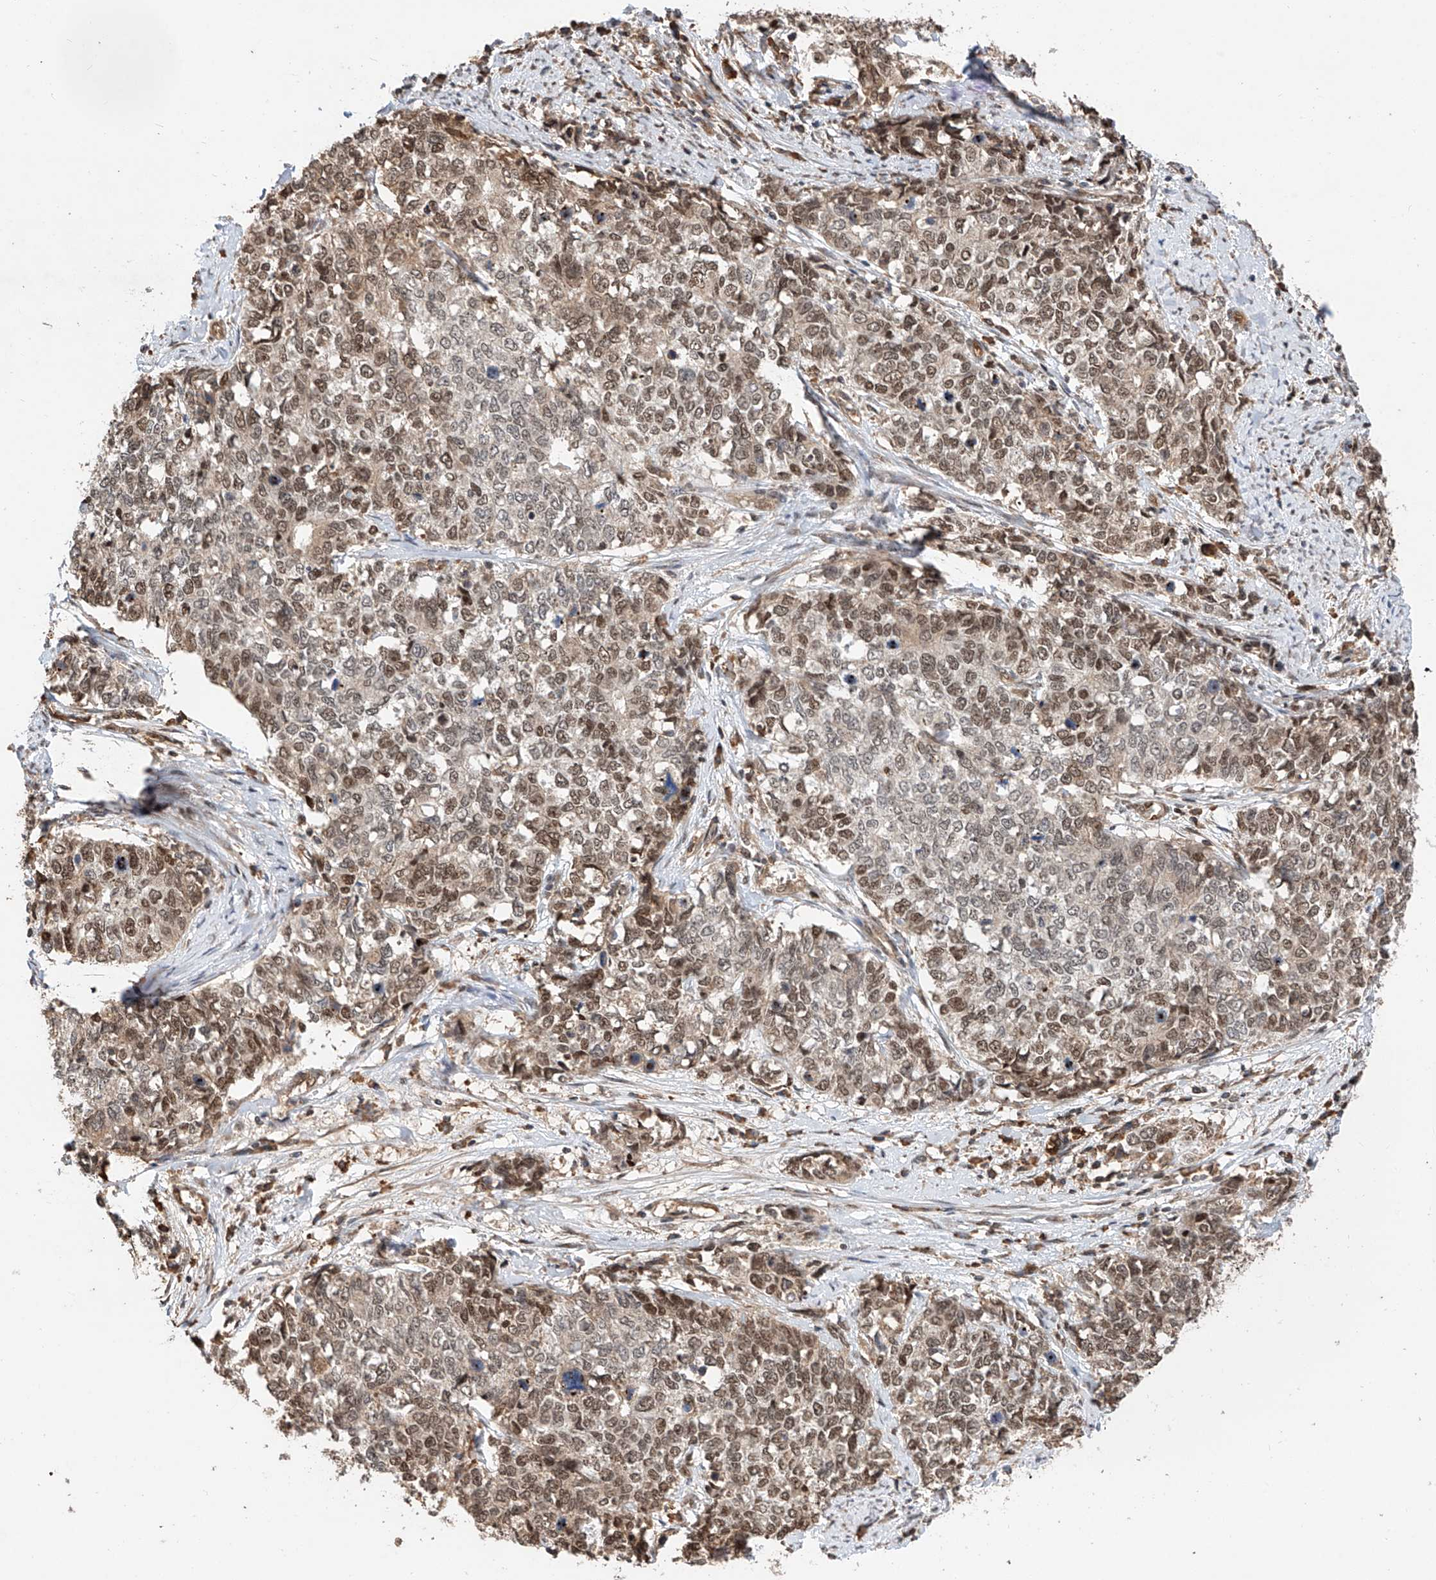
{"staining": {"intensity": "moderate", "quantity": "25%-75%", "location": "nuclear"}, "tissue": "cervical cancer", "cell_type": "Tumor cells", "image_type": "cancer", "snomed": [{"axis": "morphology", "description": "Squamous cell carcinoma, NOS"}, {"axis": "topography", "description": "Cervix"}], "caption": "A brown stain highlights moderate nuclear expression of a protein in human cervical squamous cell carcinoma tumor cells. (DAB (3,3'-diaminobenzidine) IHC with brightfield microscopy, high magnification).", "gene": "RILPL2", "patient": {"sex": "female", "age": 63}}